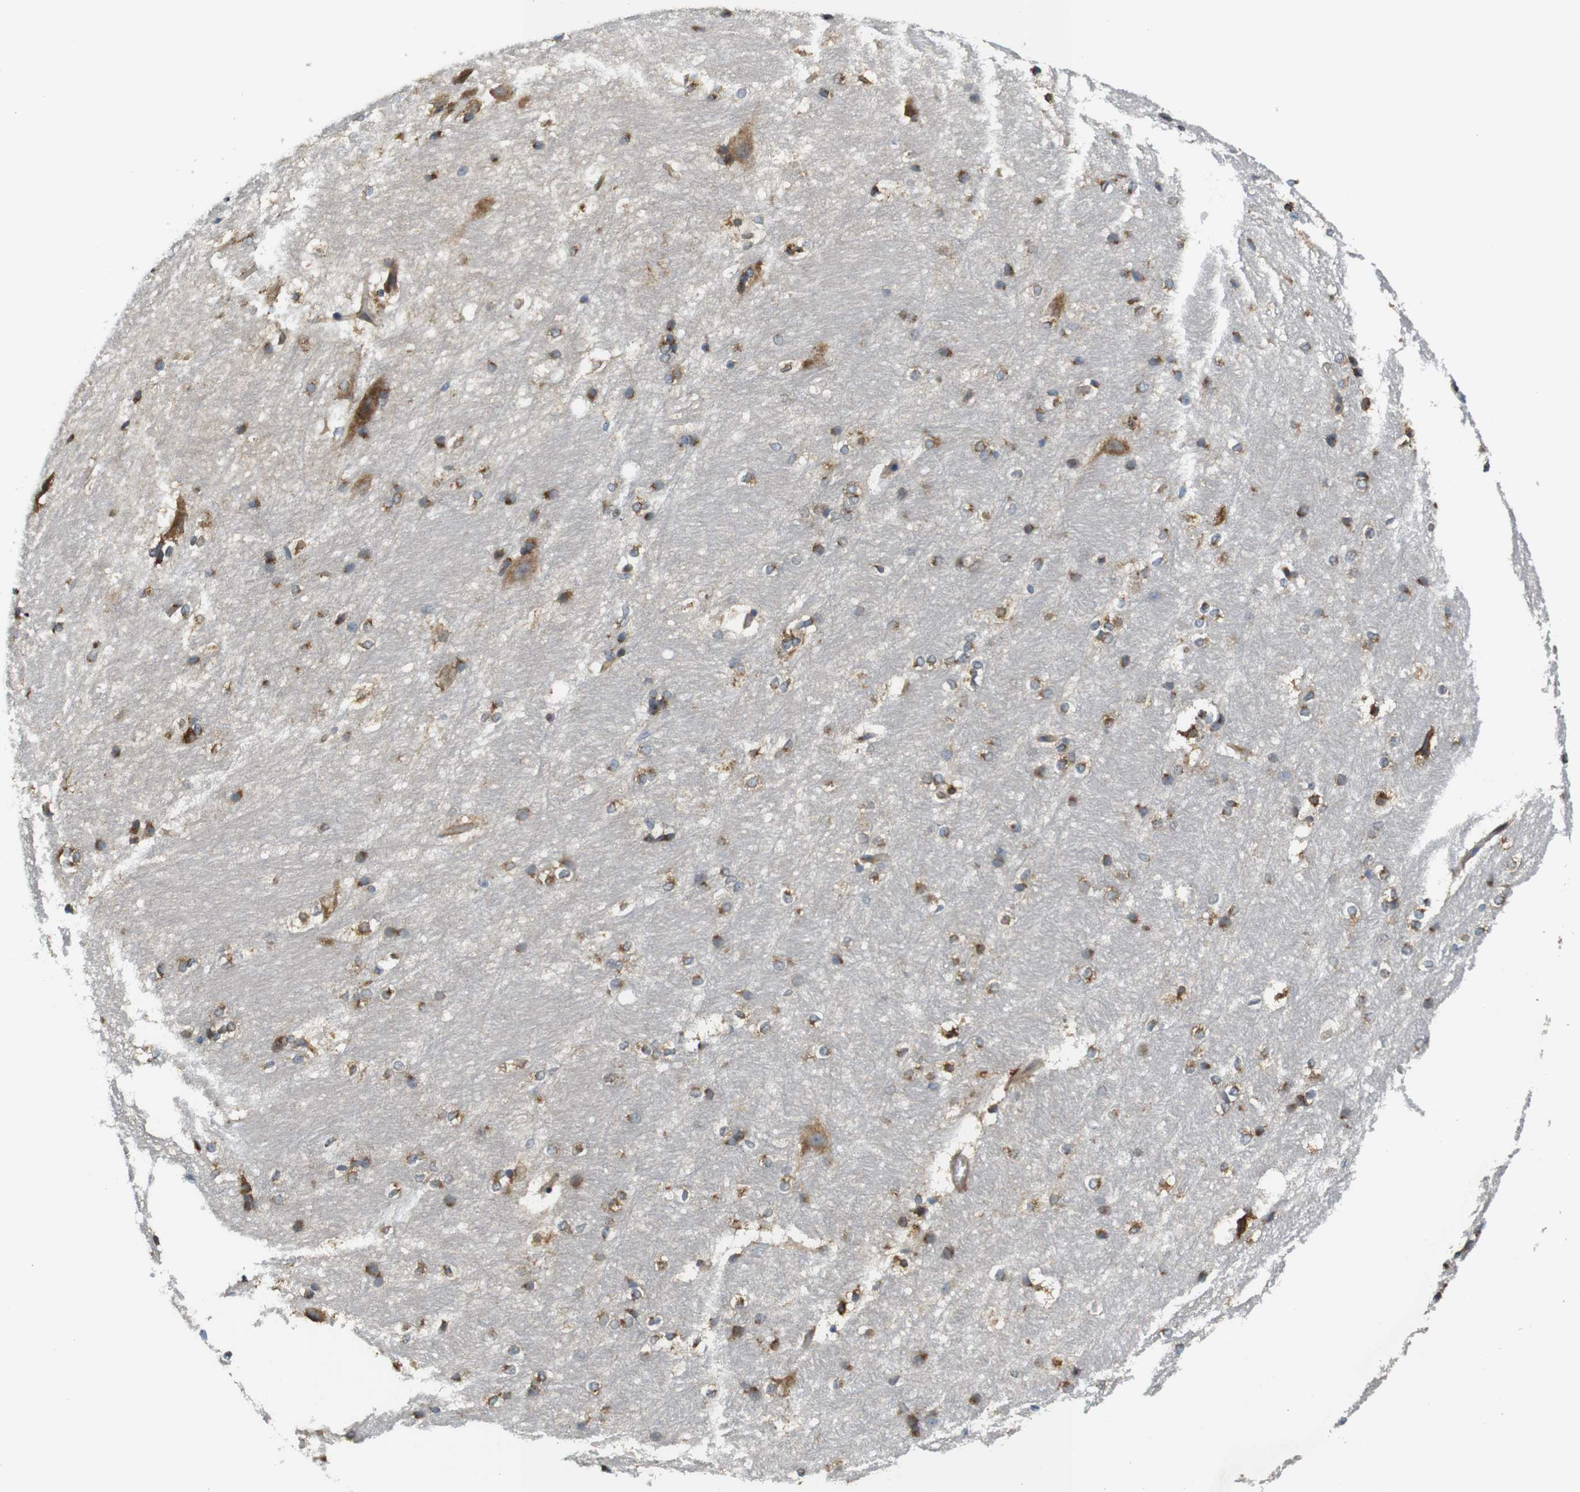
{"staining": {"intensity": "moderate", "quantity": ">75%", "location": "cytoplasmic/membranous"}, "tissue": "hippocampus", "cell_type": "Glial cells", "image_type": "normal", "snomed": [{"axis": "morphology", "description": "Normal tissue, NOS"}, {"axis": "topography", "description": "Hippocampus"}], "caption": "Brown immunohistochemical staining in benign human hippocampus demonstrates moderate cytoplasmic/membranous expression in about >75% of glial cells. (Stains: DAB (3,3'-diaminobenzidine) in brown, nuclei in blue, Microscopy: brightfield microscopy at high magnification).", "gene": "TMEM143", "patient": {"sex": "female", "age": 19}}